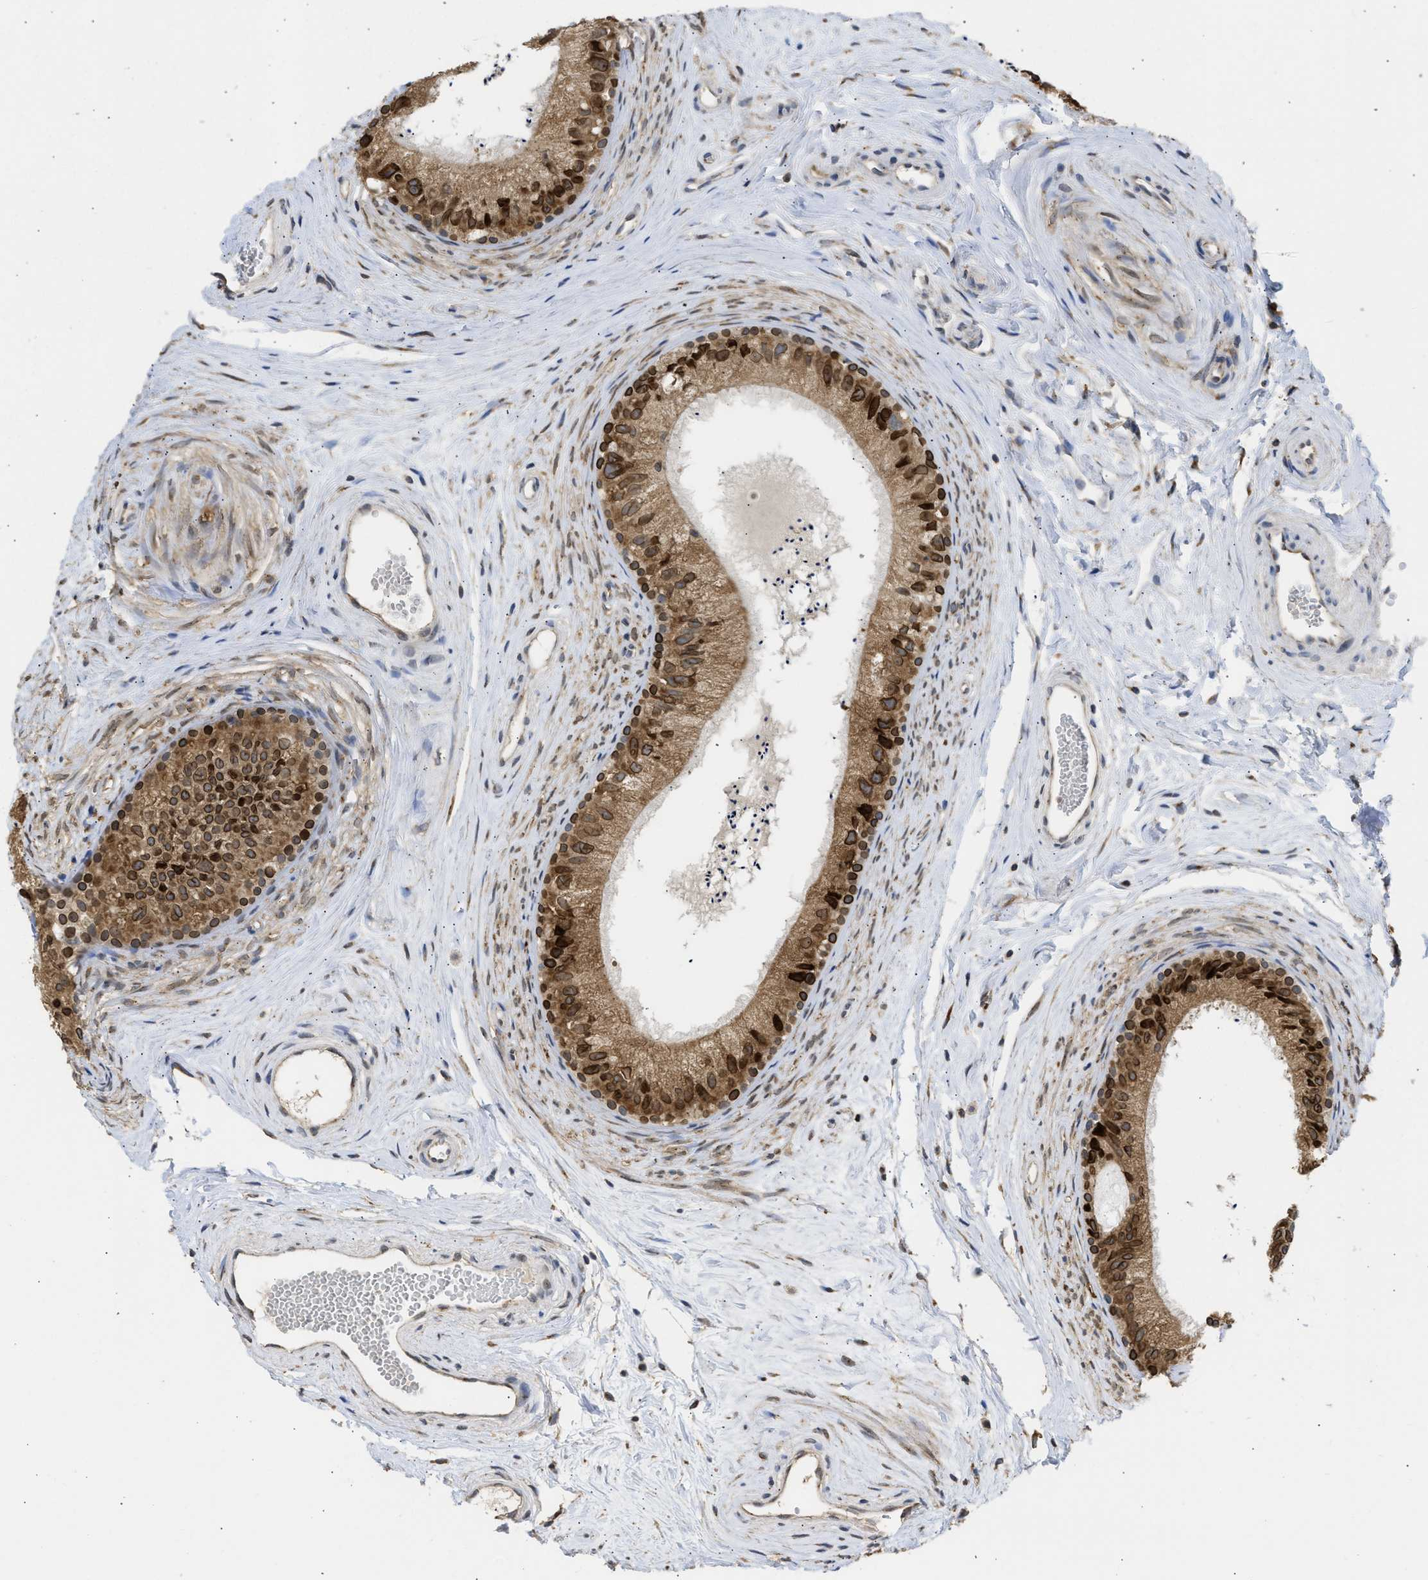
{"staining": {"intensity": "strong", "quantity": ">75%", "location": "cytoplasmic/membranous,nuclear"}, "tissue": "epididymis", "cell_type": "Glandular cells", "image_type": "normal", "snomed": [{"axis": "morphology", "description": "Normal tissue, NOS"}, {"axis": "topography", "description": "Epididymis"}], "caption": "Epididymis was stained to show a protein in brown. There is high levels of strong cytoplasmic/membranous,nuclear expression in approximately >75% of glandular cells. (Stains: DAB (3,3'-diaminobenzidine) in brown, nuclei in blue, Microscopy: brightfield microscopy at high magnification).", "gene": "DNAJC1", "patient": {"sex": "male", "age": 56}}